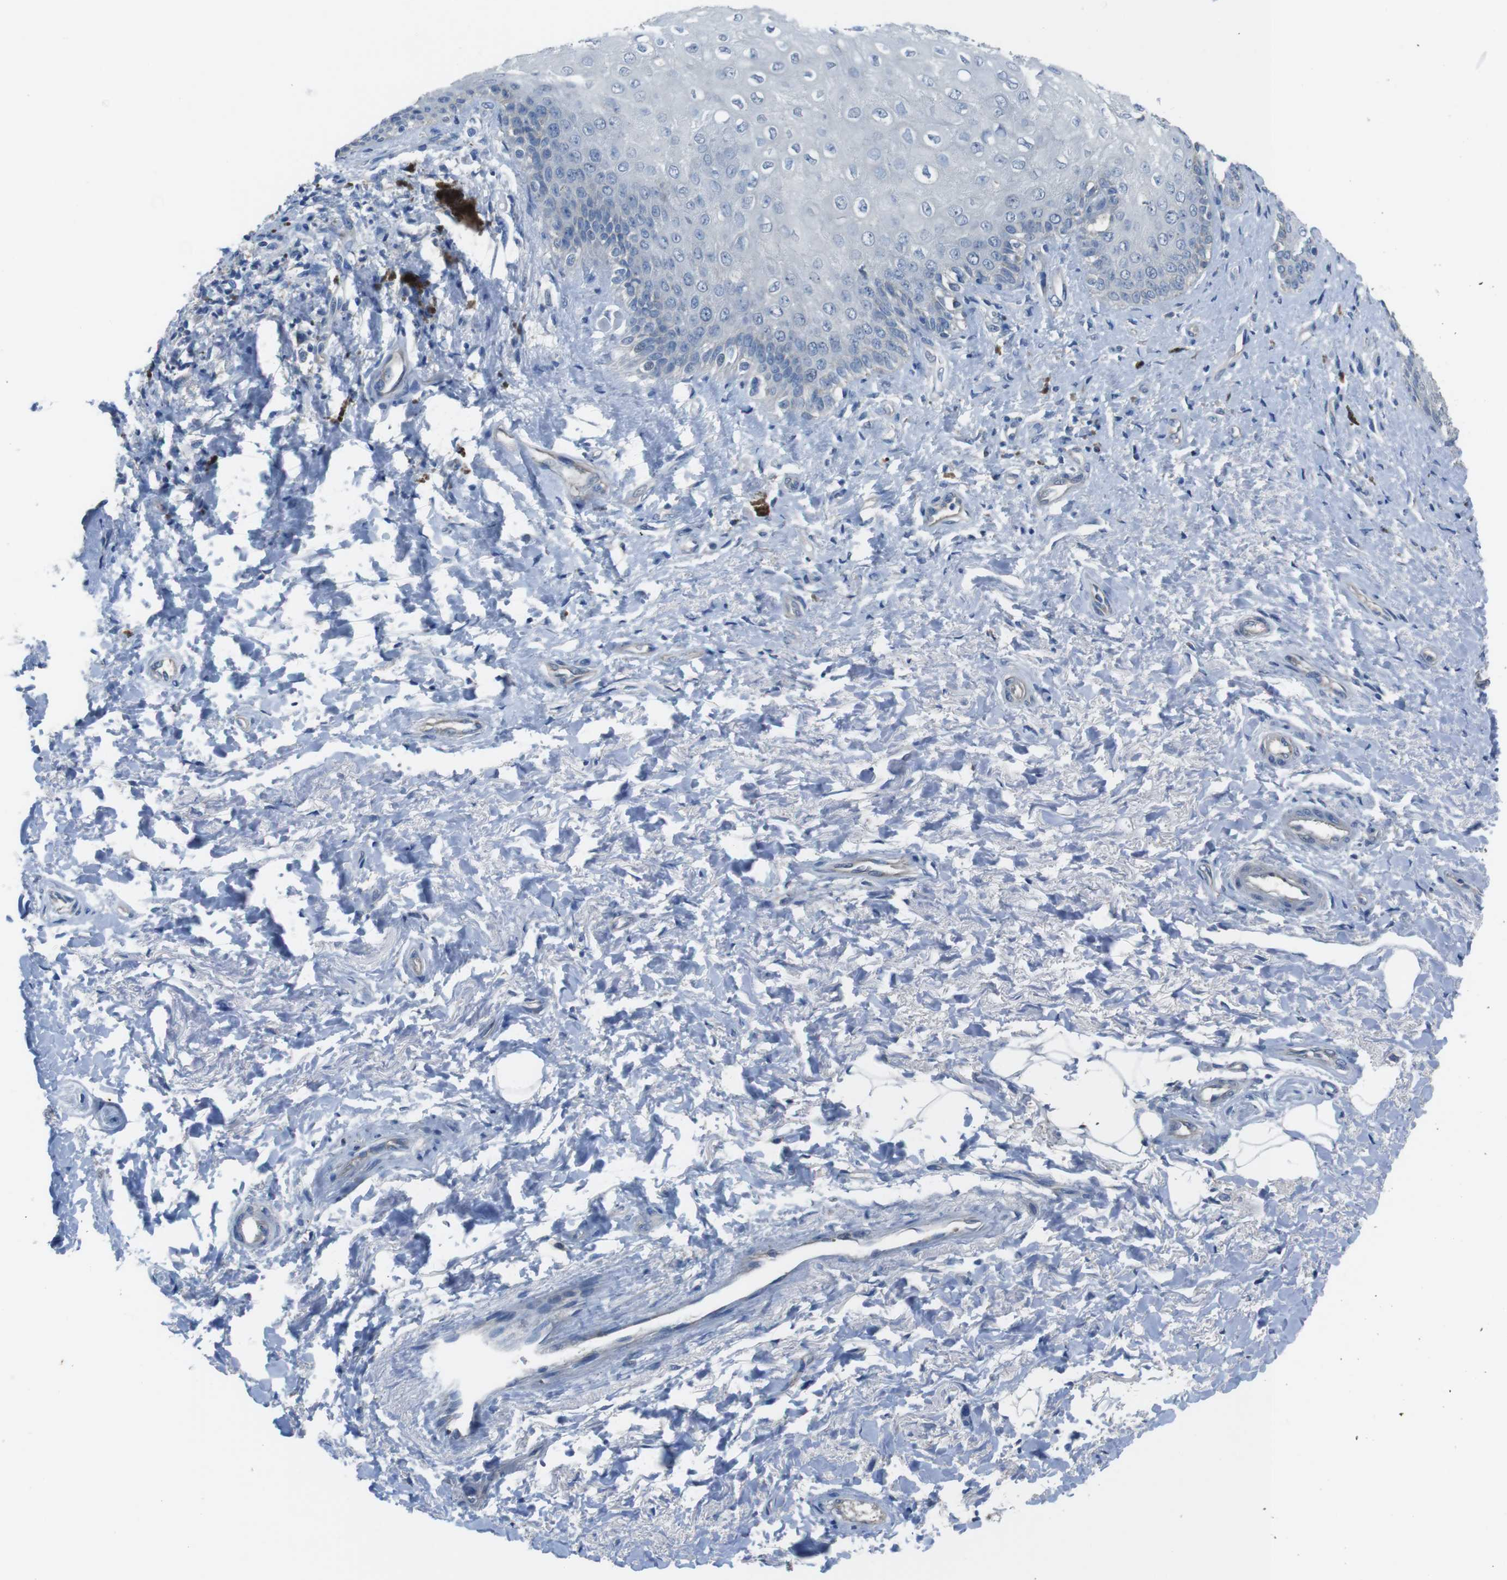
{"staining": {"intensity": "negative", "quantity": "none", "location": "none"}, "tissue": "skin", "cell_type": "Epidermal cells", "image_type": "normal", "snomed": [{"axis": "morphology", "description": "Normal tissue, NOS"}, {"axis": "topography", "description": "Anal"}], "caption": "A histopathology image of skin stained for a protein shows no brown staining in epidermal cells.", "gene": "CYP2C19", "patient": {"sex": "female", "age": 46}}